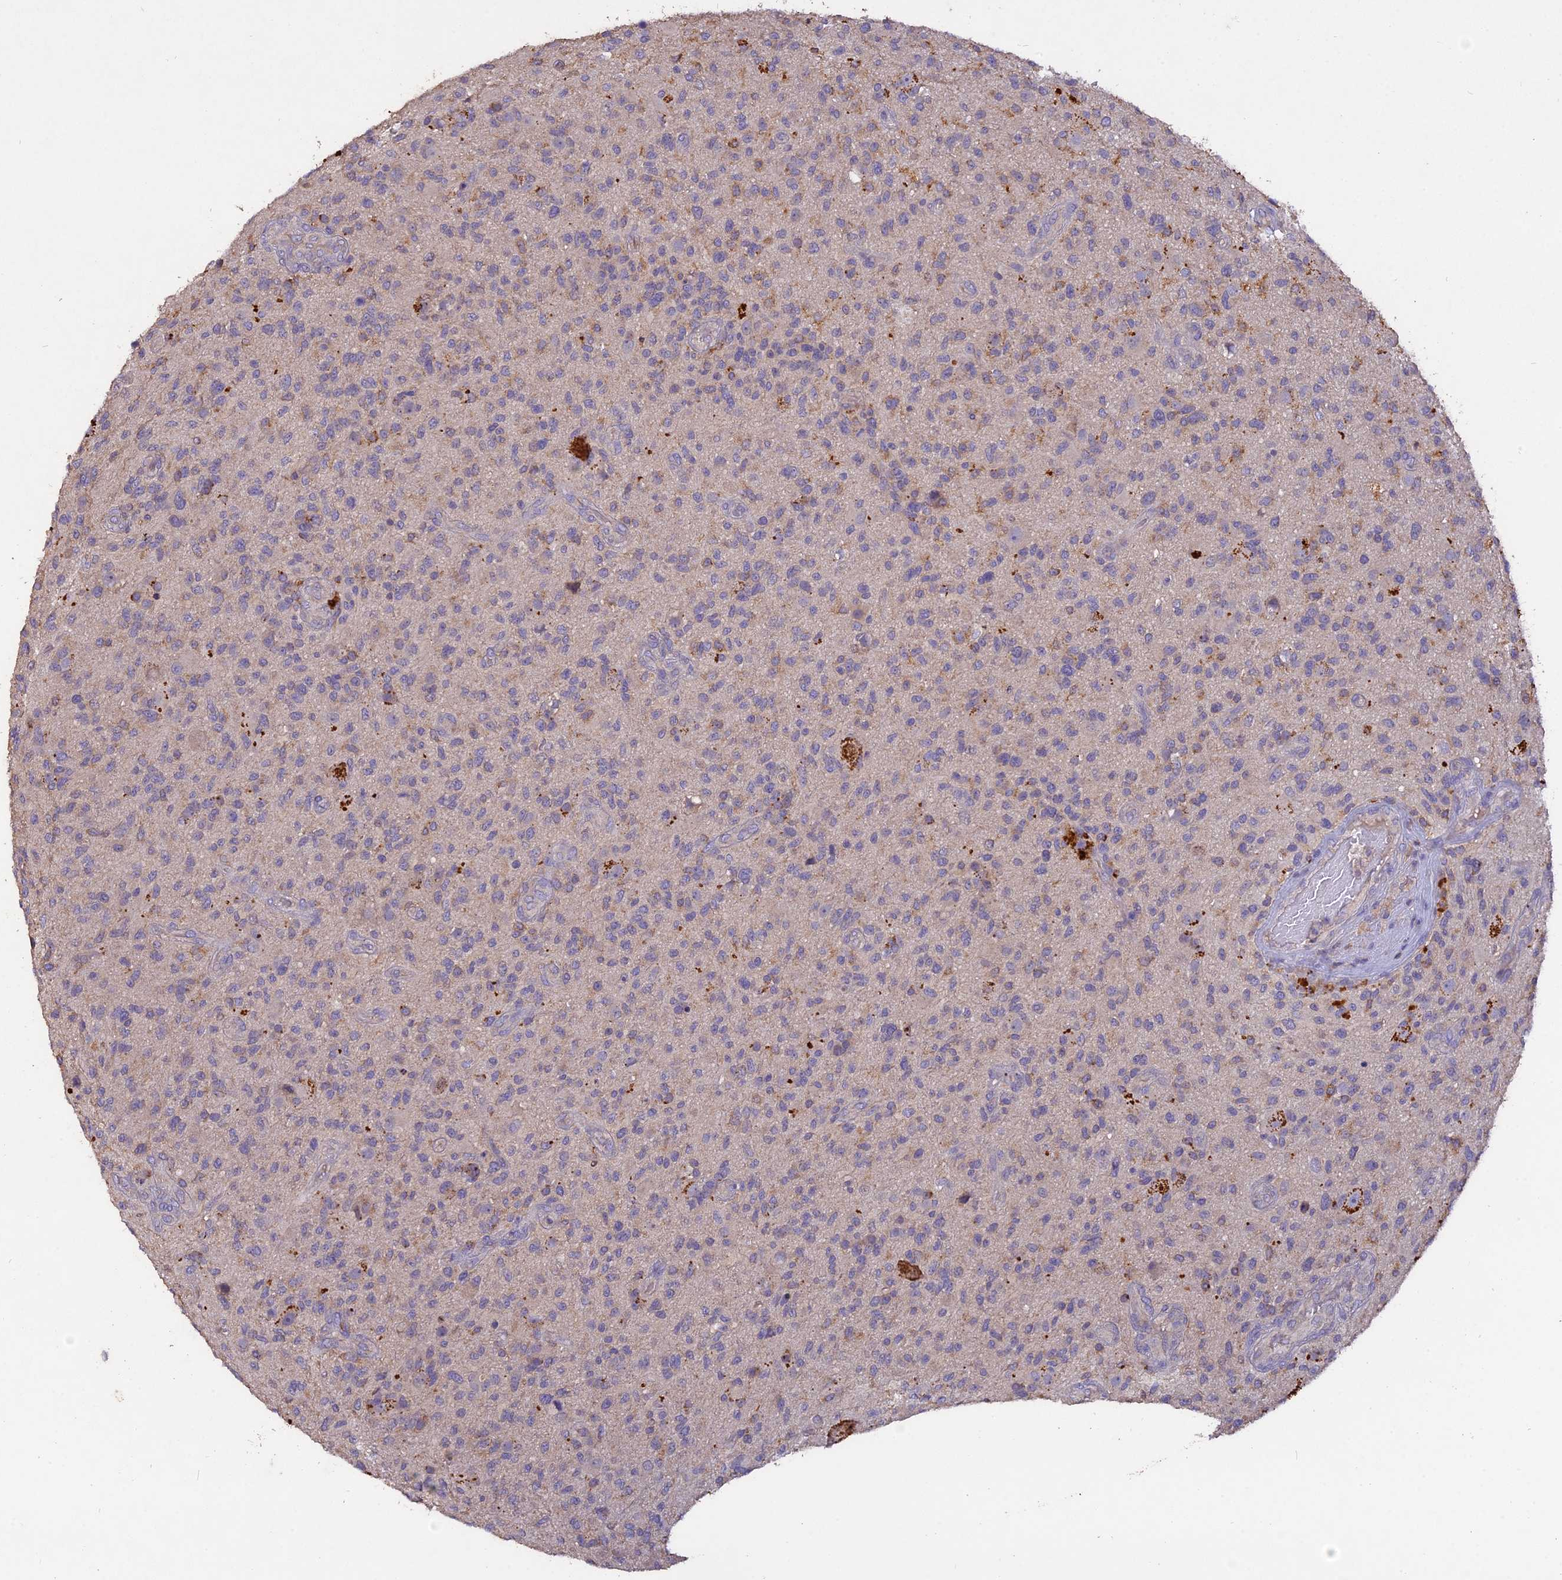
{"staining": {"intensity": "moderate", "quantity": "<25%", "location": "cytoplasmic/membranous"}, "tissue": "glioma", "cell_type": "Tumor cells", "image_type": "cancer", "snomed": [{"axis": "morphology", "description": "Glioma, malignant, High grade"}, {"axis": "topography", "description": "Brain"}], "caption": "High-power microscopy captured an immunohistochemistry (IHC) micrograph of glioma, revealing moderate cytoplasmic/membranous staining in about <25% of tumor cells.", "gene": "SLC26A4", "patient": {"sex": "male", "age": 47}}